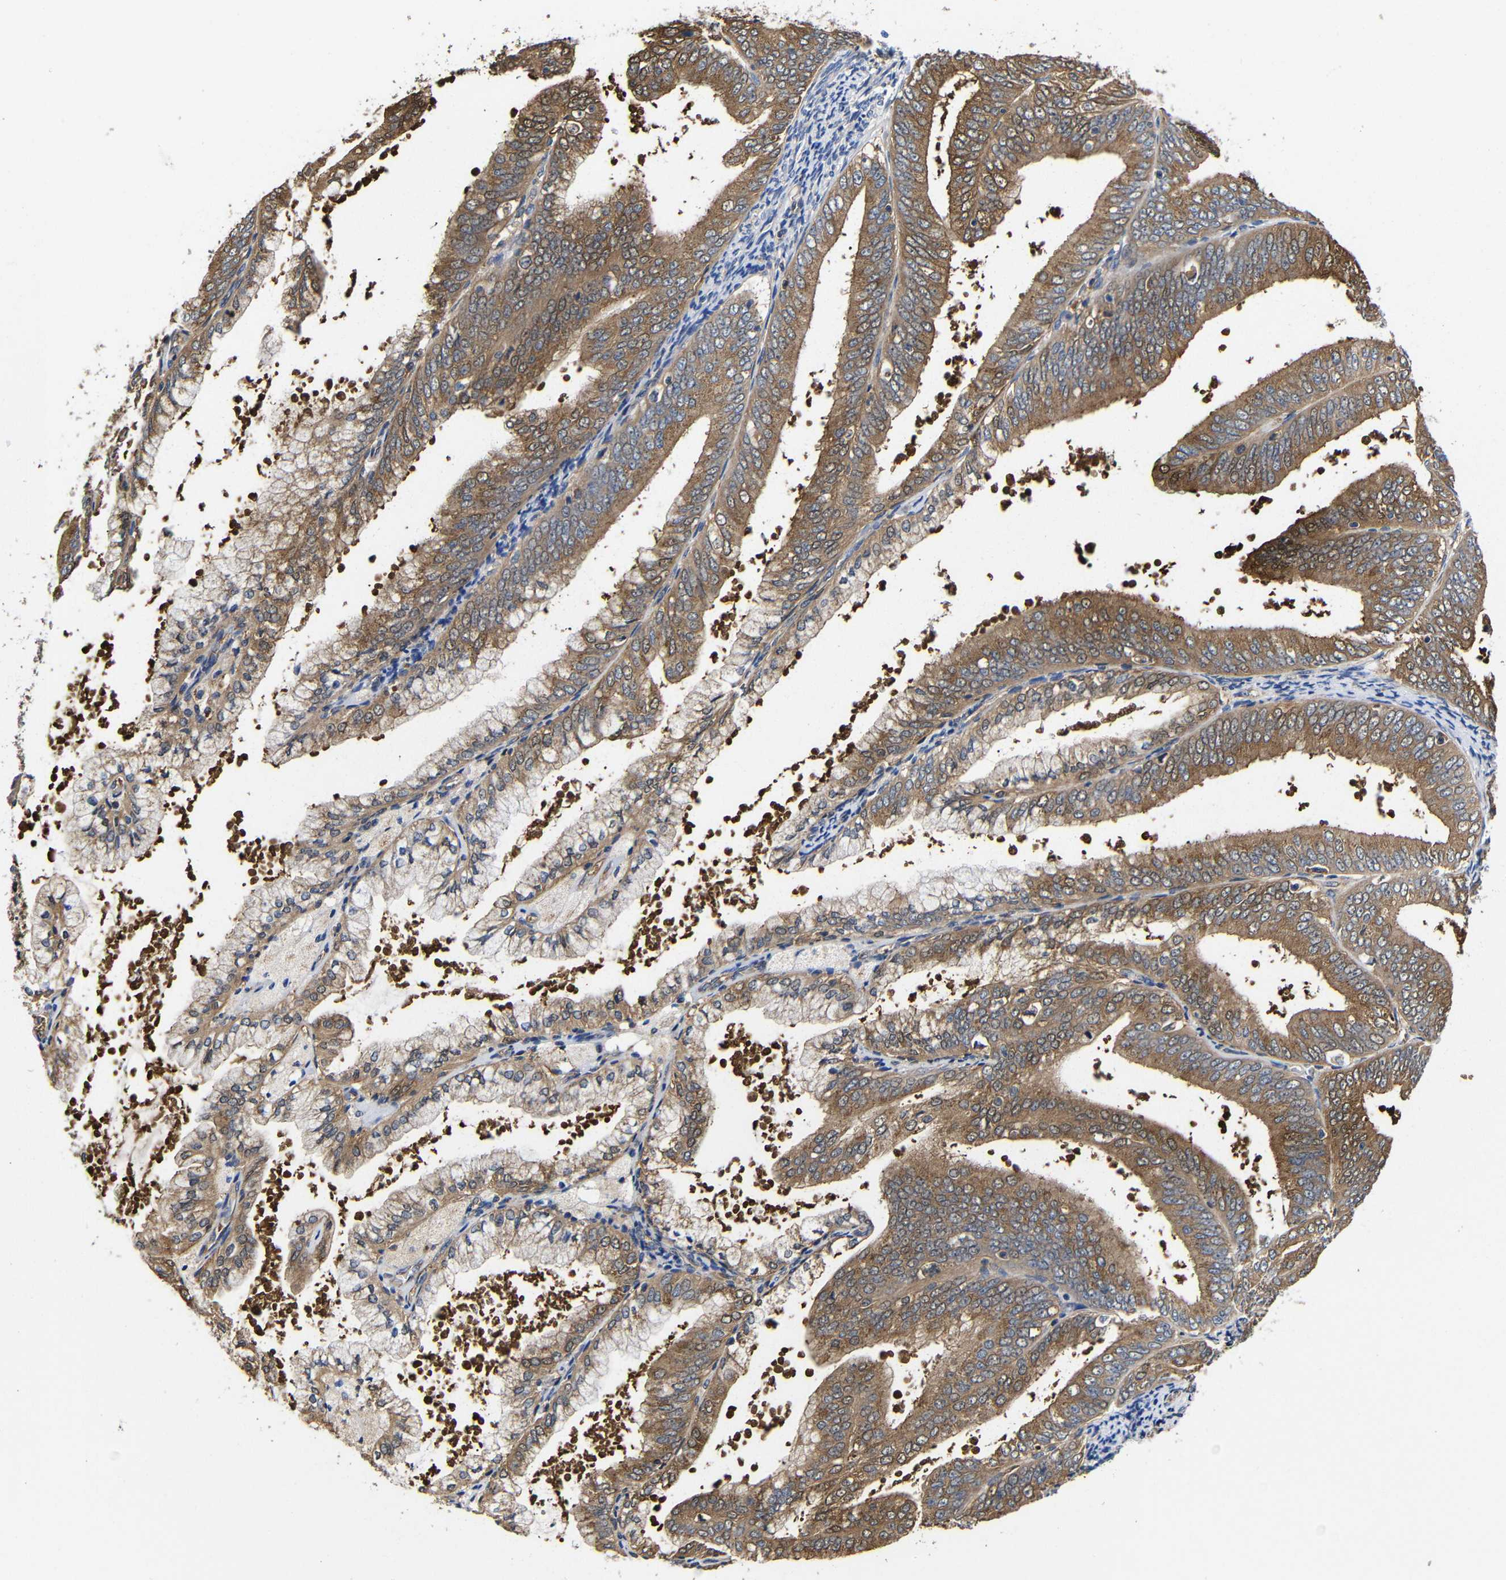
{"staining": {"intensity": "moderate", "quantity": ">75%", "location": "cytoplasmic/membranous"}, "tissue": "endometrial cancer", "cell_type": "Tumor cells", "image_type": "cancer", "snomed": [{"axis": "morphology", "description": "Adenocarcinoma, NOS"}, {"axis": "topography", "description": "Endometrium"}], "caption": "Immunohistochemistry (IHC) micrograph of neoplastic tissue: human endometrial cancer stained using IHC shows medium levels of moderate protein expression localized specifically in the cytoplasmic/membranous of tumor cells, appearing as a cytoplasmic/membranous brown color.", "gene": "LRRCC1", "patient": {"sex": "female", "age": 63}}